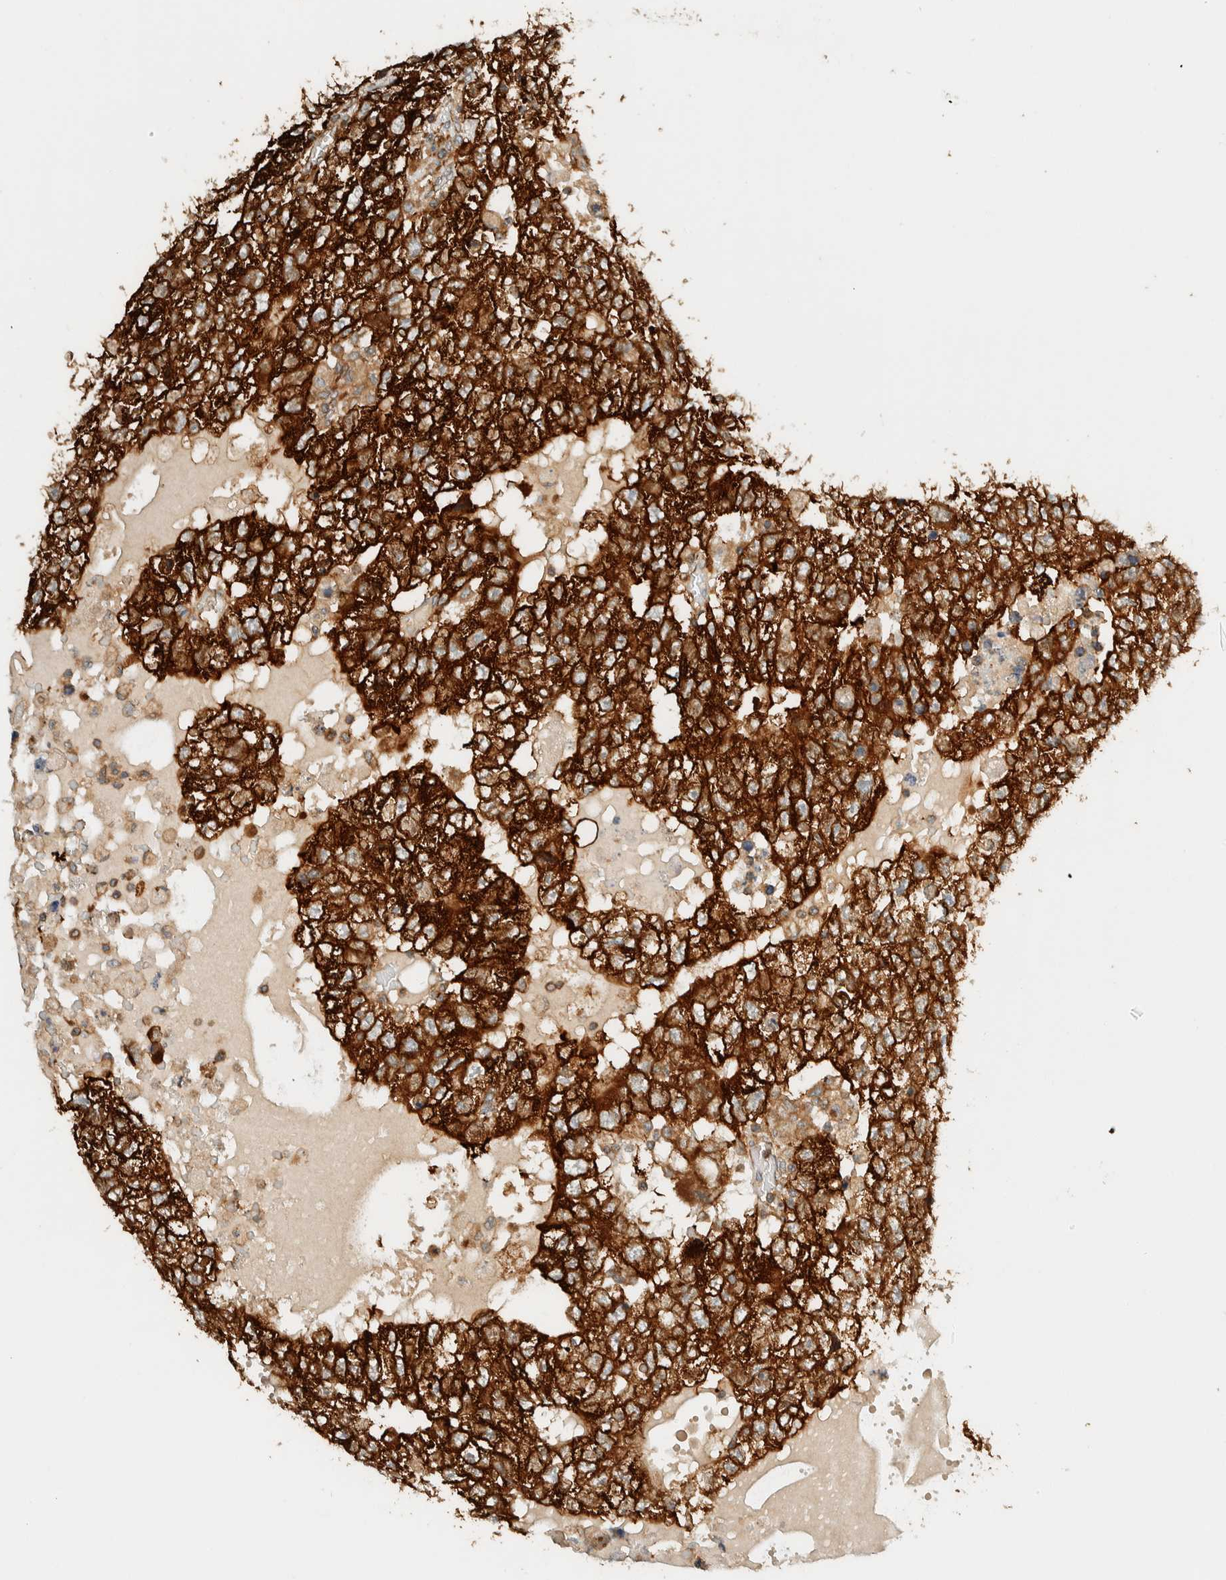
{"staining": {"intensity": "strong", "quantity": ">75%", "location": "cytoplasmic/membranous"}, "tissue": "testis cancer", "cell_type": "Tumor cells", "image_type": "cancer", "snomed": [{"axis": "morphology", "description": "Carcinoma, Embryonal, NOS"}, {"axis": "topography", "description": "Testis"}], "caption": "Protein staining of testis cancer (embryonal carcinoma) tissue exhibits strong cytoplasmic/membranous expression in about >75% of tumor cells.", "gene": "ARFGEF1", "patient": {"sex": "male", "age": 36}}